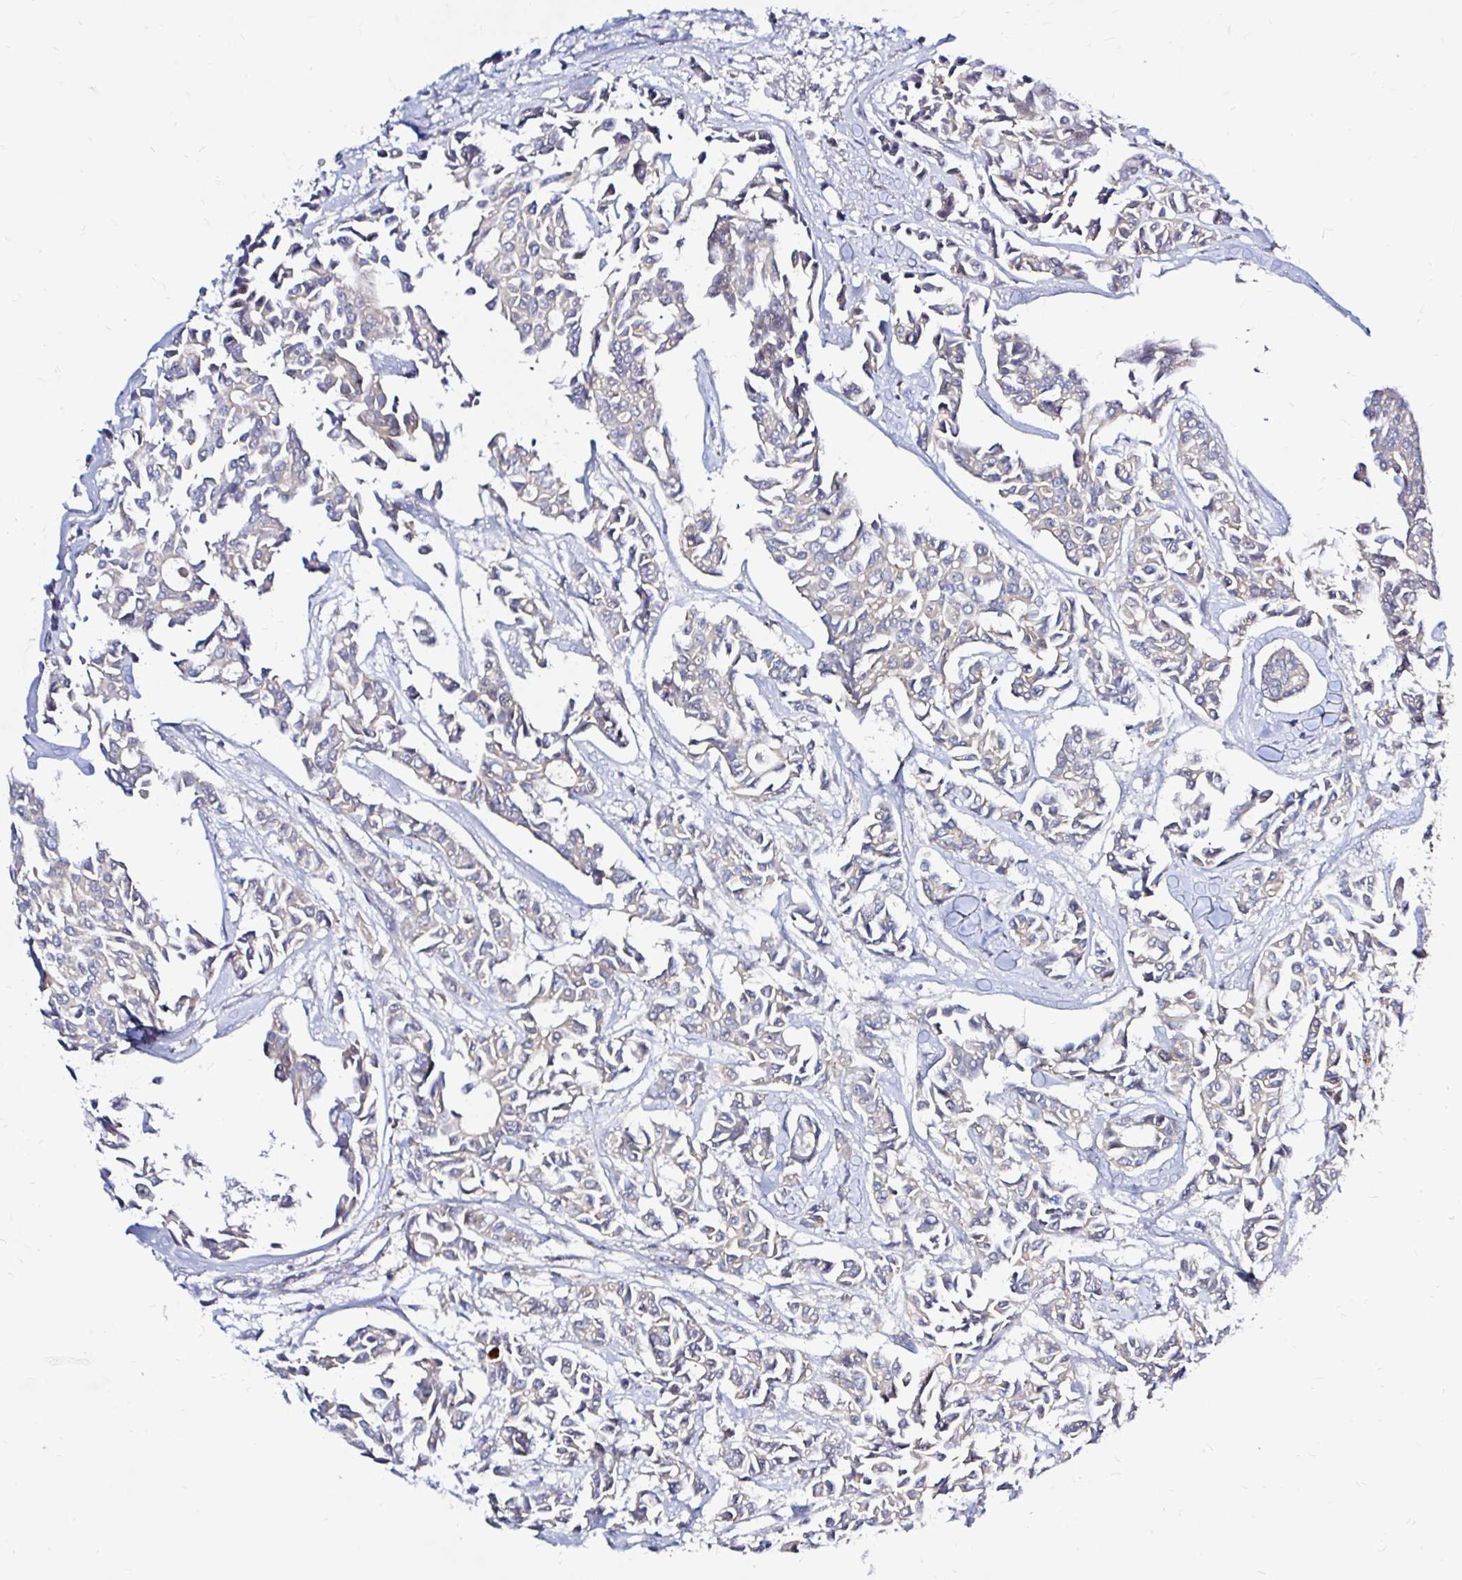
{"staining": {"intensity": "negative", "quantity": "none", "location": "none"}, "tissue": "breast cancer", "cell_type": "Tumor cells", "image_type": "cancer", "snomed": [{"axis": "morphology", "description": "Duct carcinoma"}, {"axis": "topography", "description": "Breast"}], "caption": "Breast infiltrating ductal carcinoma was stained to show a protein in brown. There is no significant staining in tumor cells. Nuclei are stained in blue.", "gene": "ARHGEF37", "patient": {"sex": "female", "age": 54}}